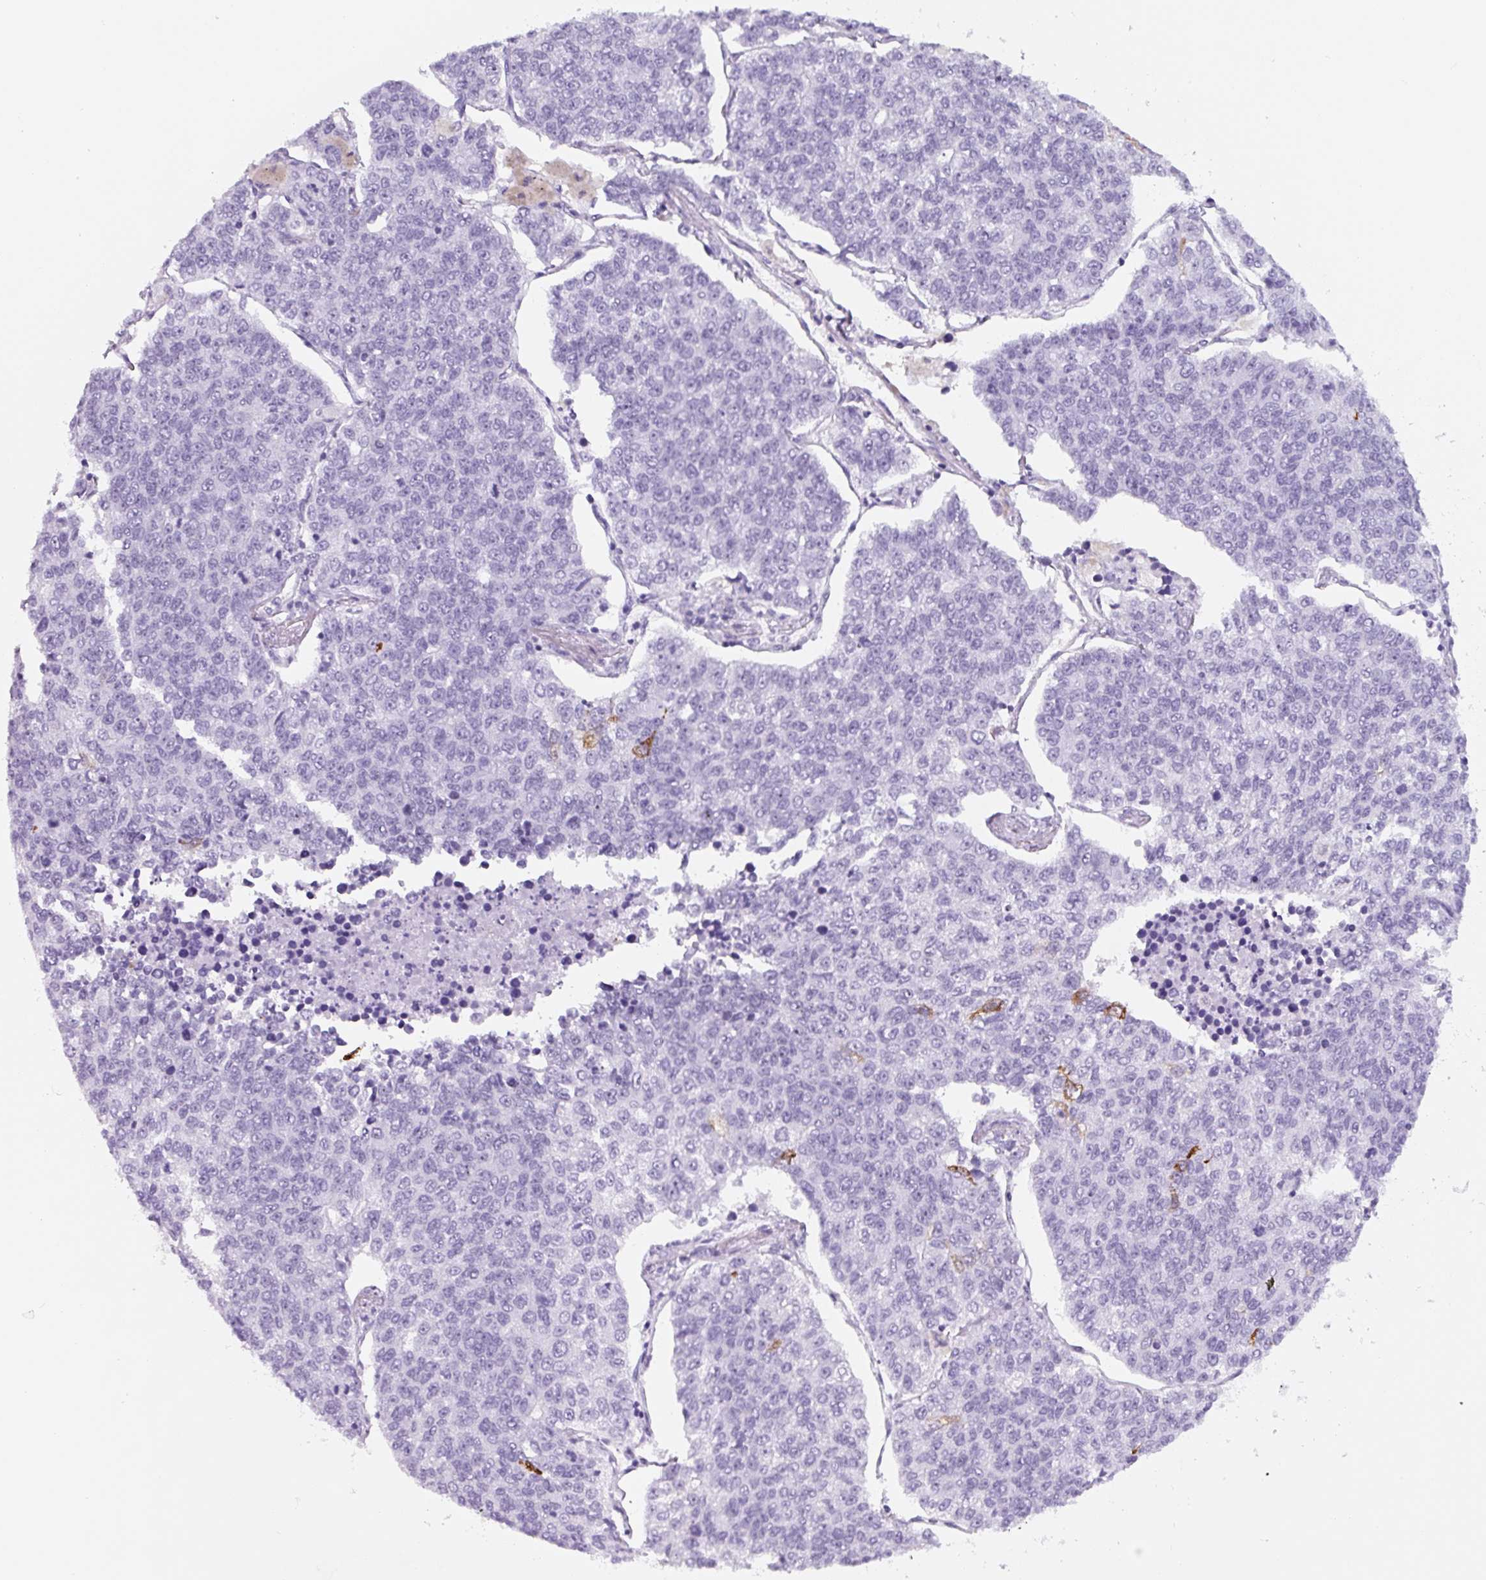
{"staining": {"intensity": "strong", "quantity": "<25%", "location": "cytoplasmic/membranous"}, "tissue": "lung cancer", "cell_type": "Tumor cells", "image_type": "cancer", "snomed": [{"axis": "morphology", "description": "Adenocarcinoma, NOS"}, {"axis": "topography", "description": "Lung"}], "caption": "Protein expression analysis of adenocarcinoma (lung) exhibits strong cytoplasmic/membranous positivity in approximately <25% of tumor cells. (IHC, brightfield microscopy, high magnification).", "gene": "TNFRSF8", "patient": {"sex": "male", "age": 49}}